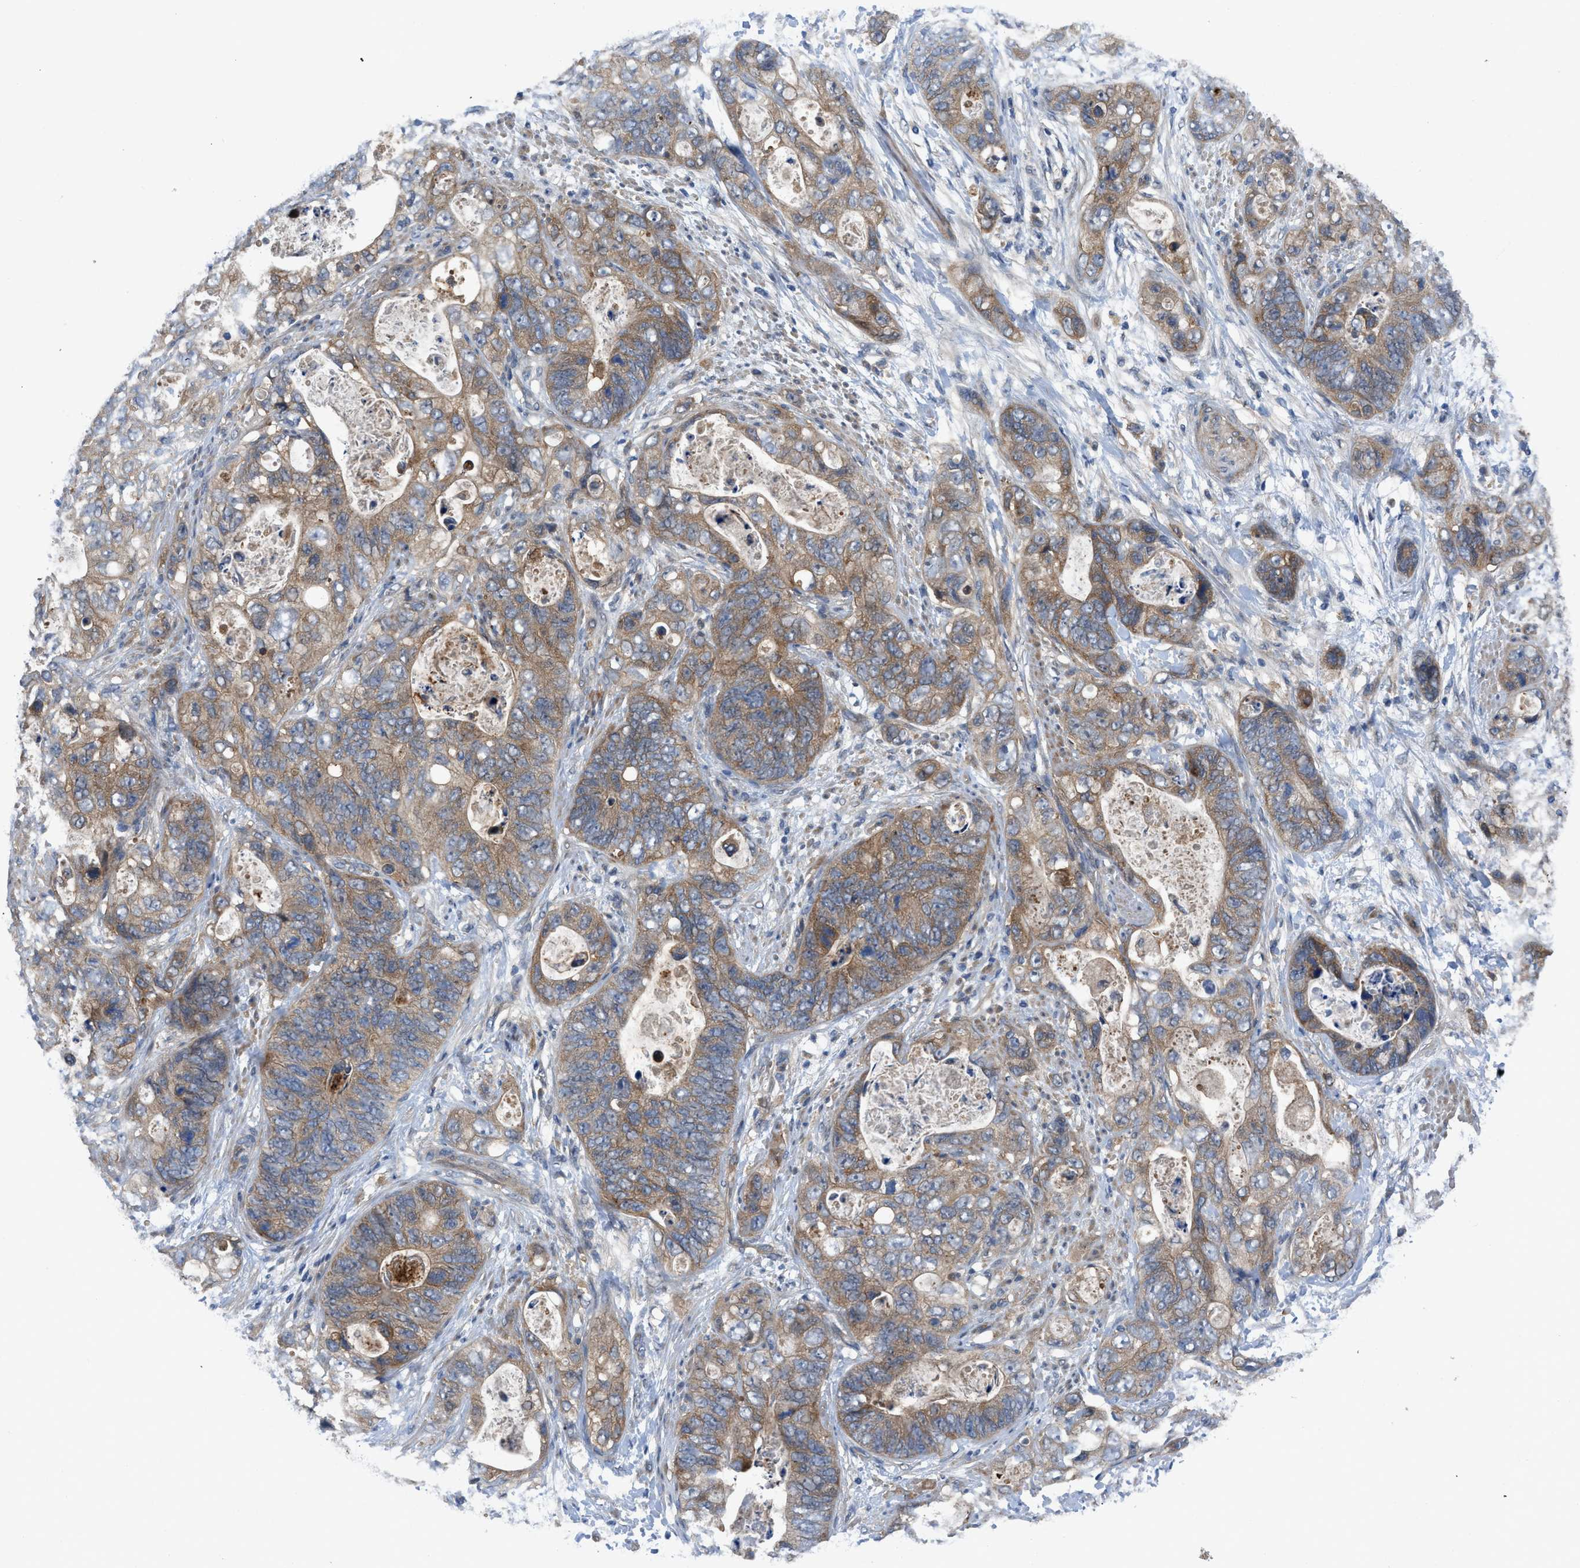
{"staining": {"intensity": "weak", "quantity": ">75%", "location": "cytoplasmic/membranous"}, "tissue": "stomach cancer", "cell_type": "Tumor cells", "image_type": "cancer", "snomed": [{"axis": "morphology", "description": "Adenocarcinoma, NOS"}, {"axis": "topography", "description": "Stomach"}], "caption": "An IHC histopathology image of neoplastic tissue is shown. Protein staining in brown highlights weak cytoplasmic/membranous positivity in stomach cancer (adenocarcinoma) within tumor cells. Using DAB (brown) and hematoxylin (blue) stains, captured at high magnification using brightfield microscopy.", "gene": "PANX1", "patient": {"sex": "female", "age": 89}}